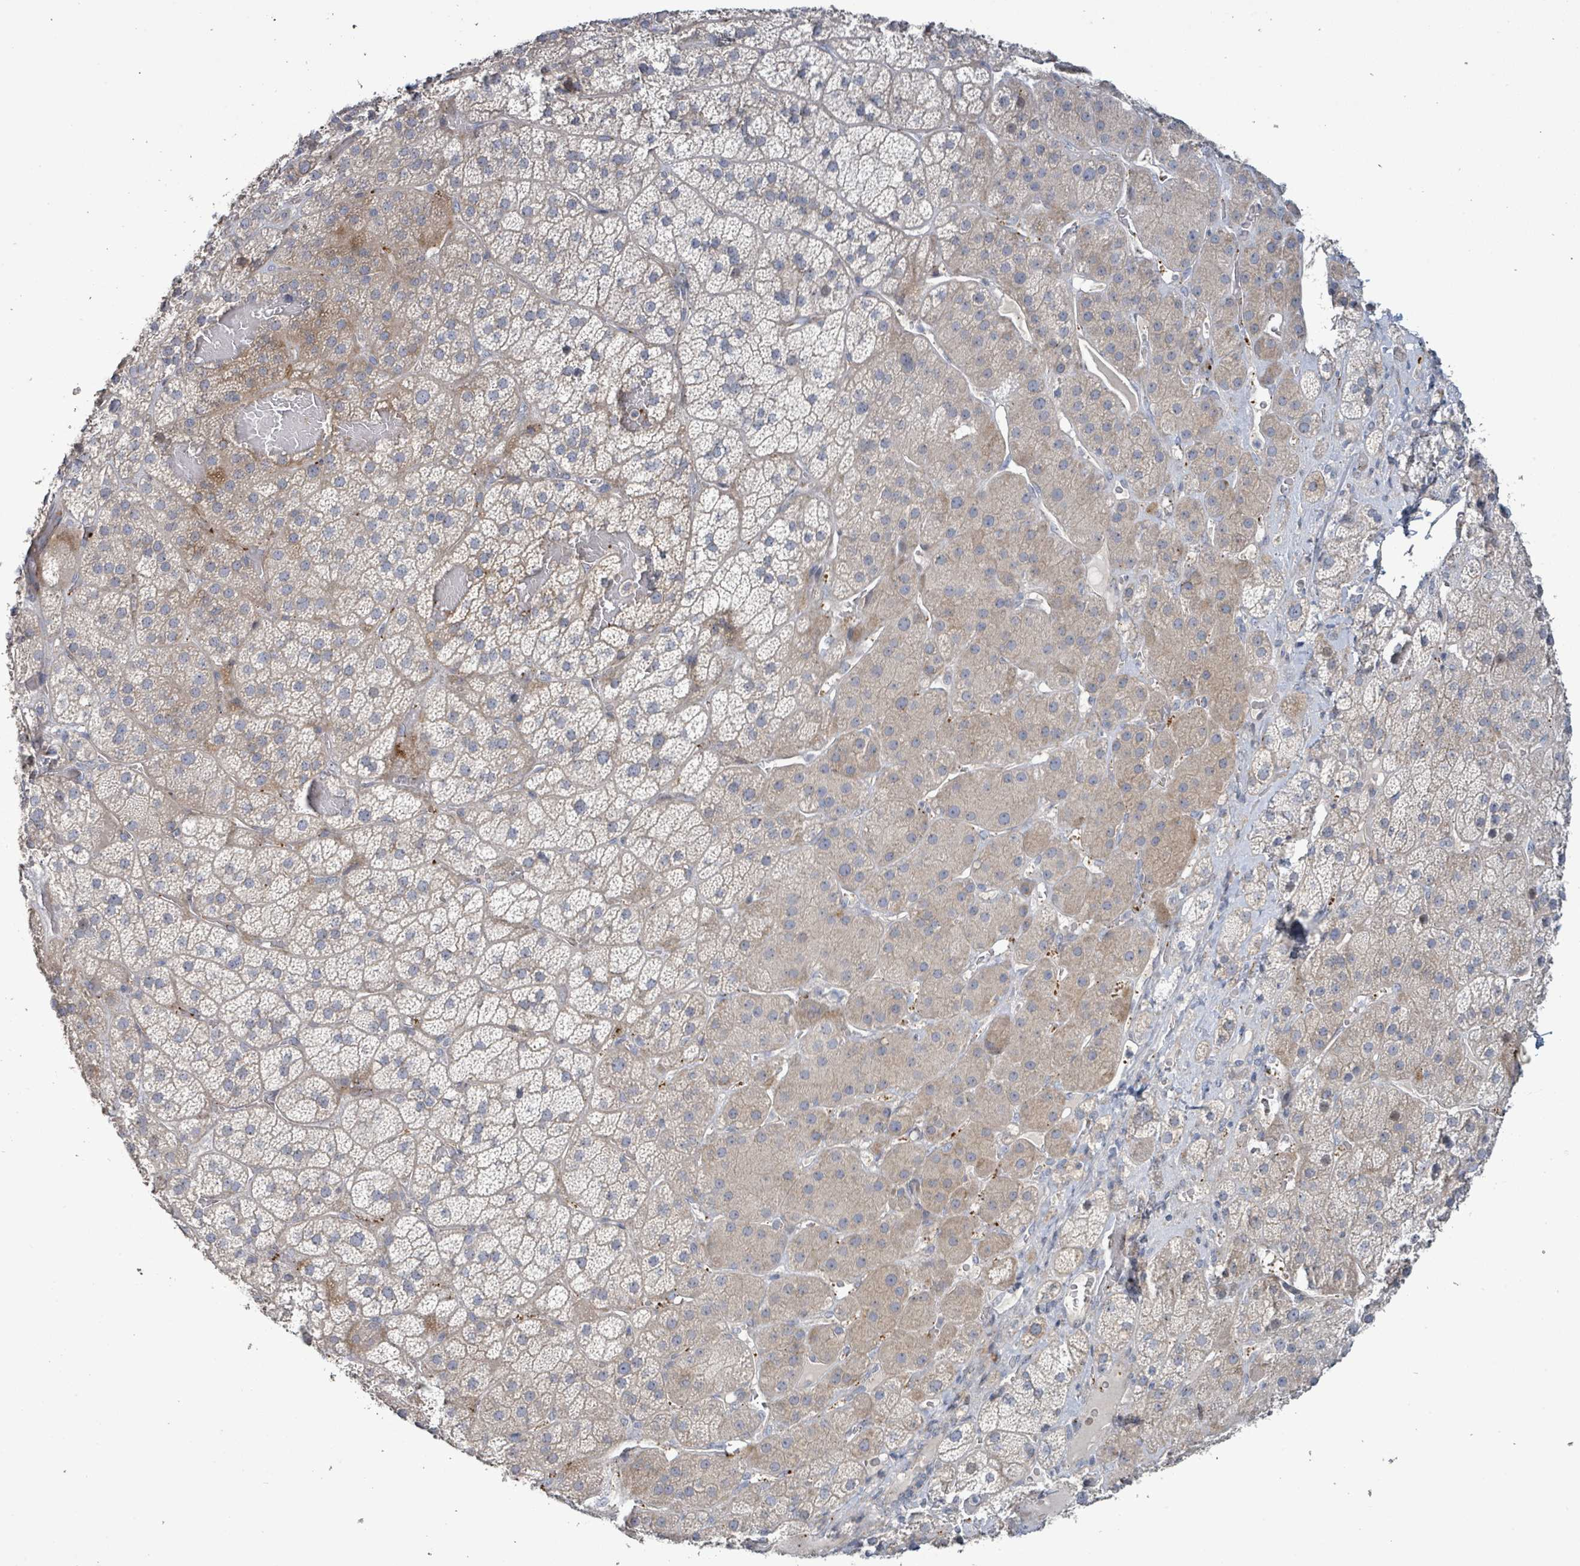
{"staining": {"intensity": "moderate", "quantity": "25%-75%", "location": "cytoplasmic/membranous"}, "tissue": "adrenal gland", "cell_type": "Glandular cells", "image_type": "normal", "snomed": [{"axis": "morphology", "description": "Normal tissue, NOS"}, {"axis": "topography", "description": "Adrenal gland"}], "caption": "The immunohistochemical stain labels moderate cytoplasmic/membranous expression in glandular cells of normal adrenal gland.", "gene": "LILRA4", "patient": {"sex": "male", "age": 57}}